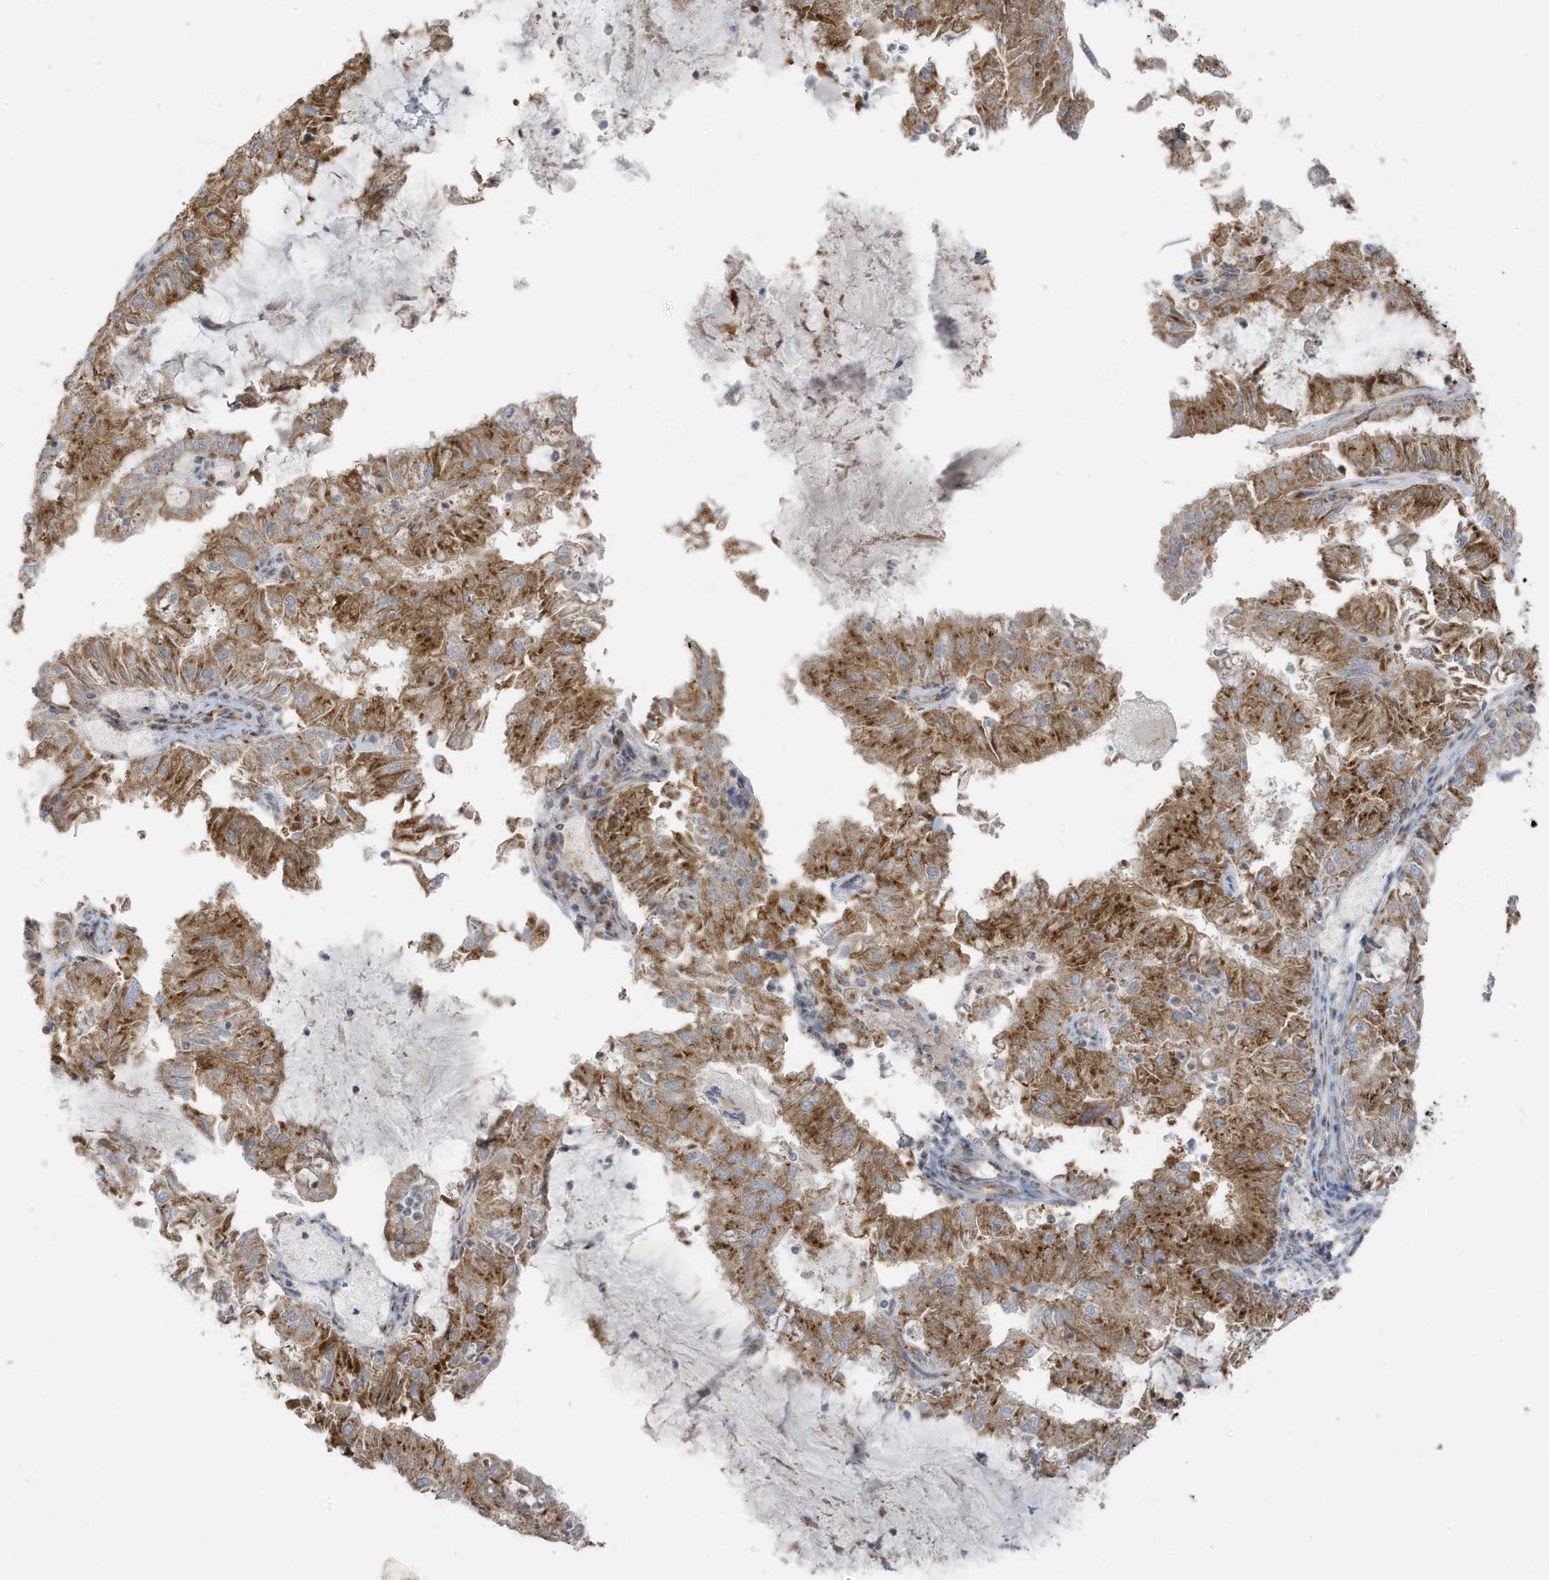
{"staining": {"intensity": "moderate", "quantity": ">75%", "location": "cytoplasmic/membranous"}, "tissue": "endometrial cancer", "cell_type": "Tumor cells", "image_type": "cancer", "snomed": [{"axis": "morphology", "description": "Adenocarcinoma, NOS"}, {"axis": "topography", "description": "Endometrium"}], "caption": "This photomicrograph shows immunohistochemistry staining of human endometrial adenocarcinoma, with medium moderate cytoplasmic/membranous expression in about >75% of tumor cells.", "gene": "GOLGA4", "patient": {"sex": "female", "age": 57}}